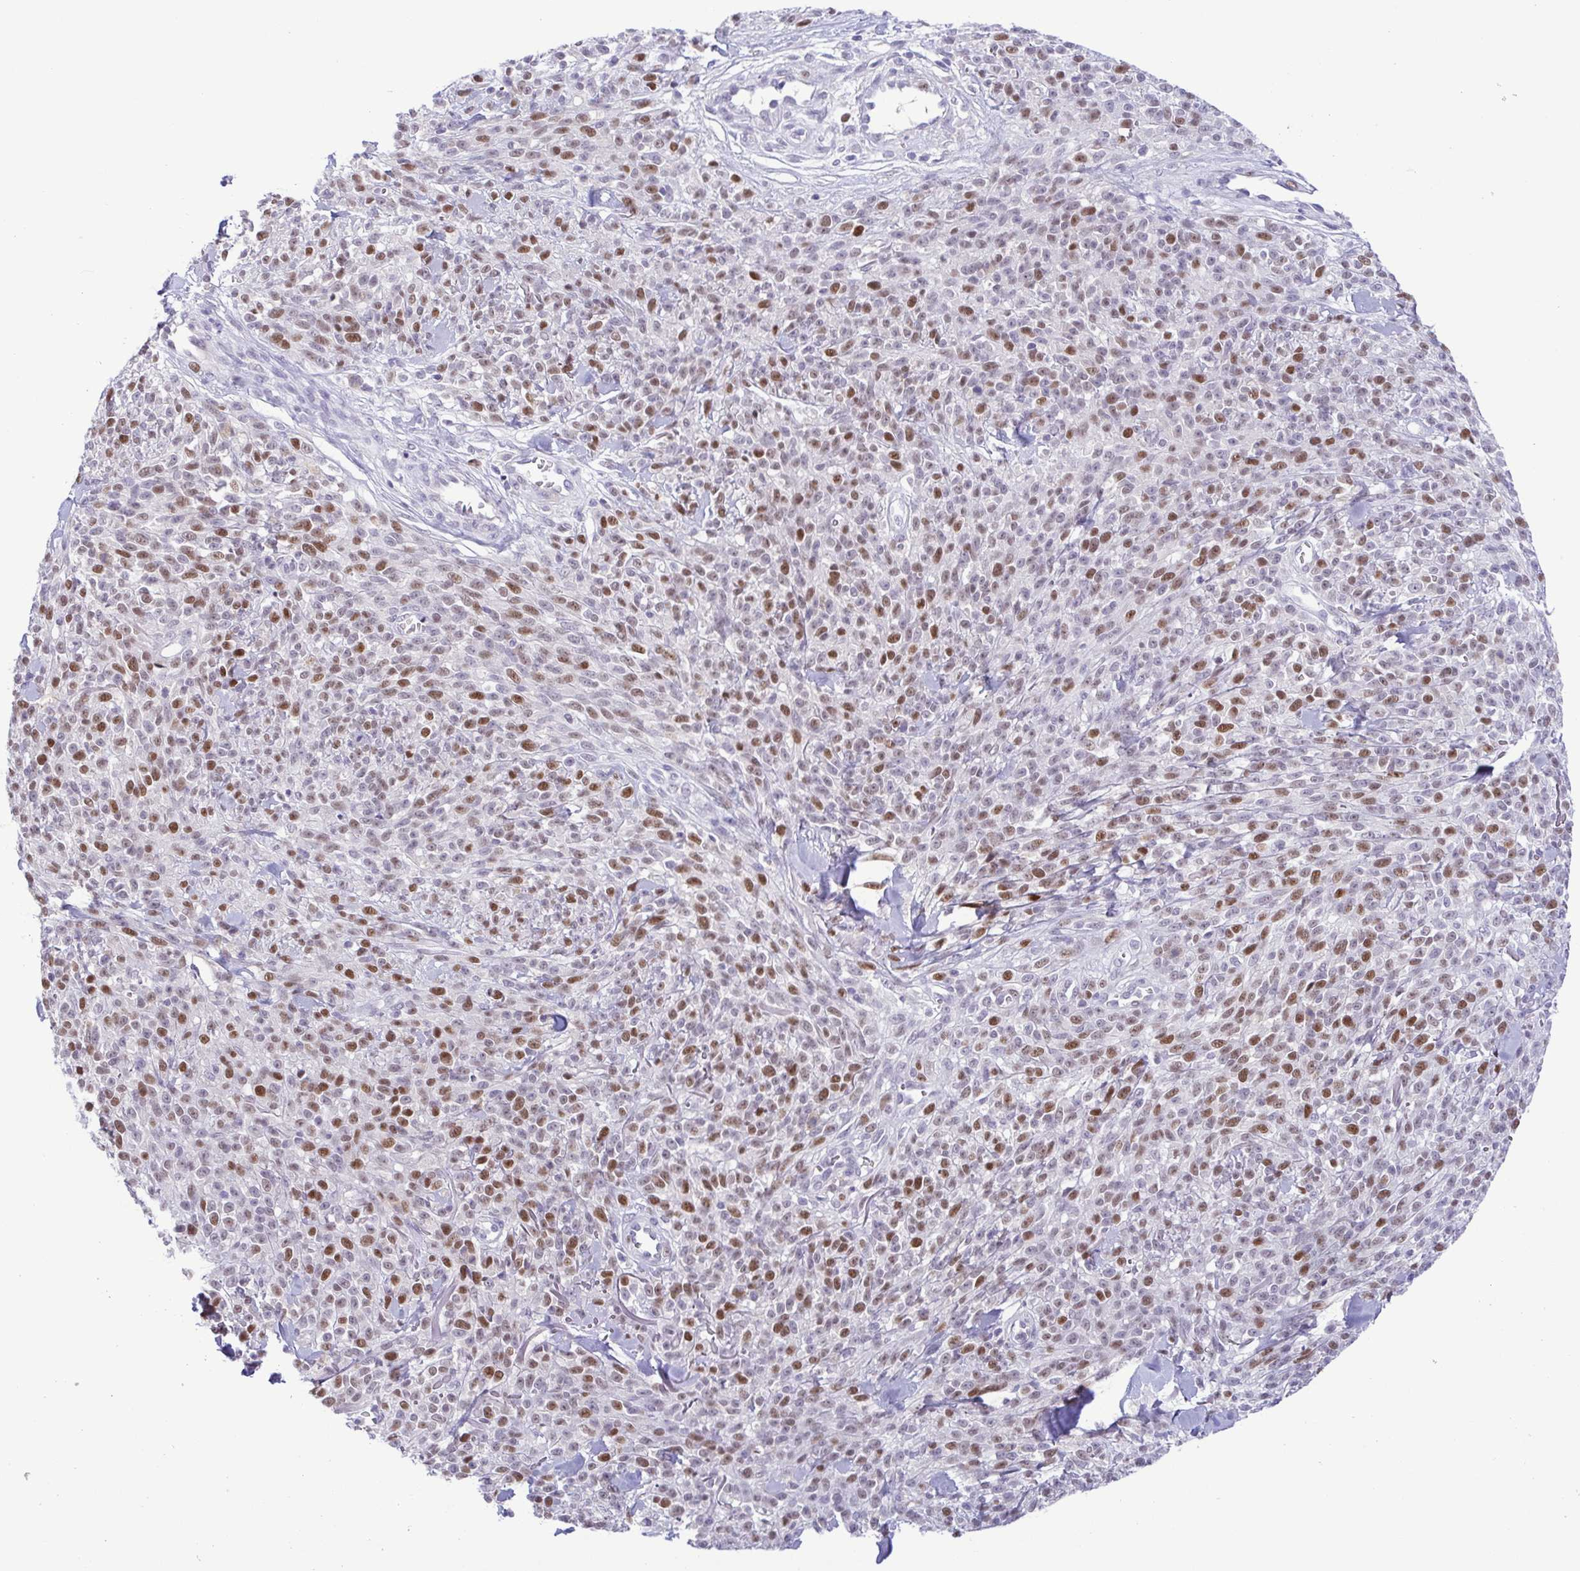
{"staining": {"intensity": "moderate", "quantity": ">75%", "location": "nuclear"}, "tissue": "melanoma", "cell_type": "Tumor cells", "image_type": "cancer", "snomed": [{"axis": "morphology", "description": "Malignant melanoma, NOS"}, {"axis": "topography", "description": "Skin"}, {"axis": "topography", "description": "Skin of trunk"}], "caption": "Brown immunohistochemical staining in human melanoma shows moderate nuclear expression in about >75% of tumor cells. The protein is shown in brown color, while the nuclei are stained blue.", "gene": "TIPIN", "patient": {"sex": "male", "age": 74}}